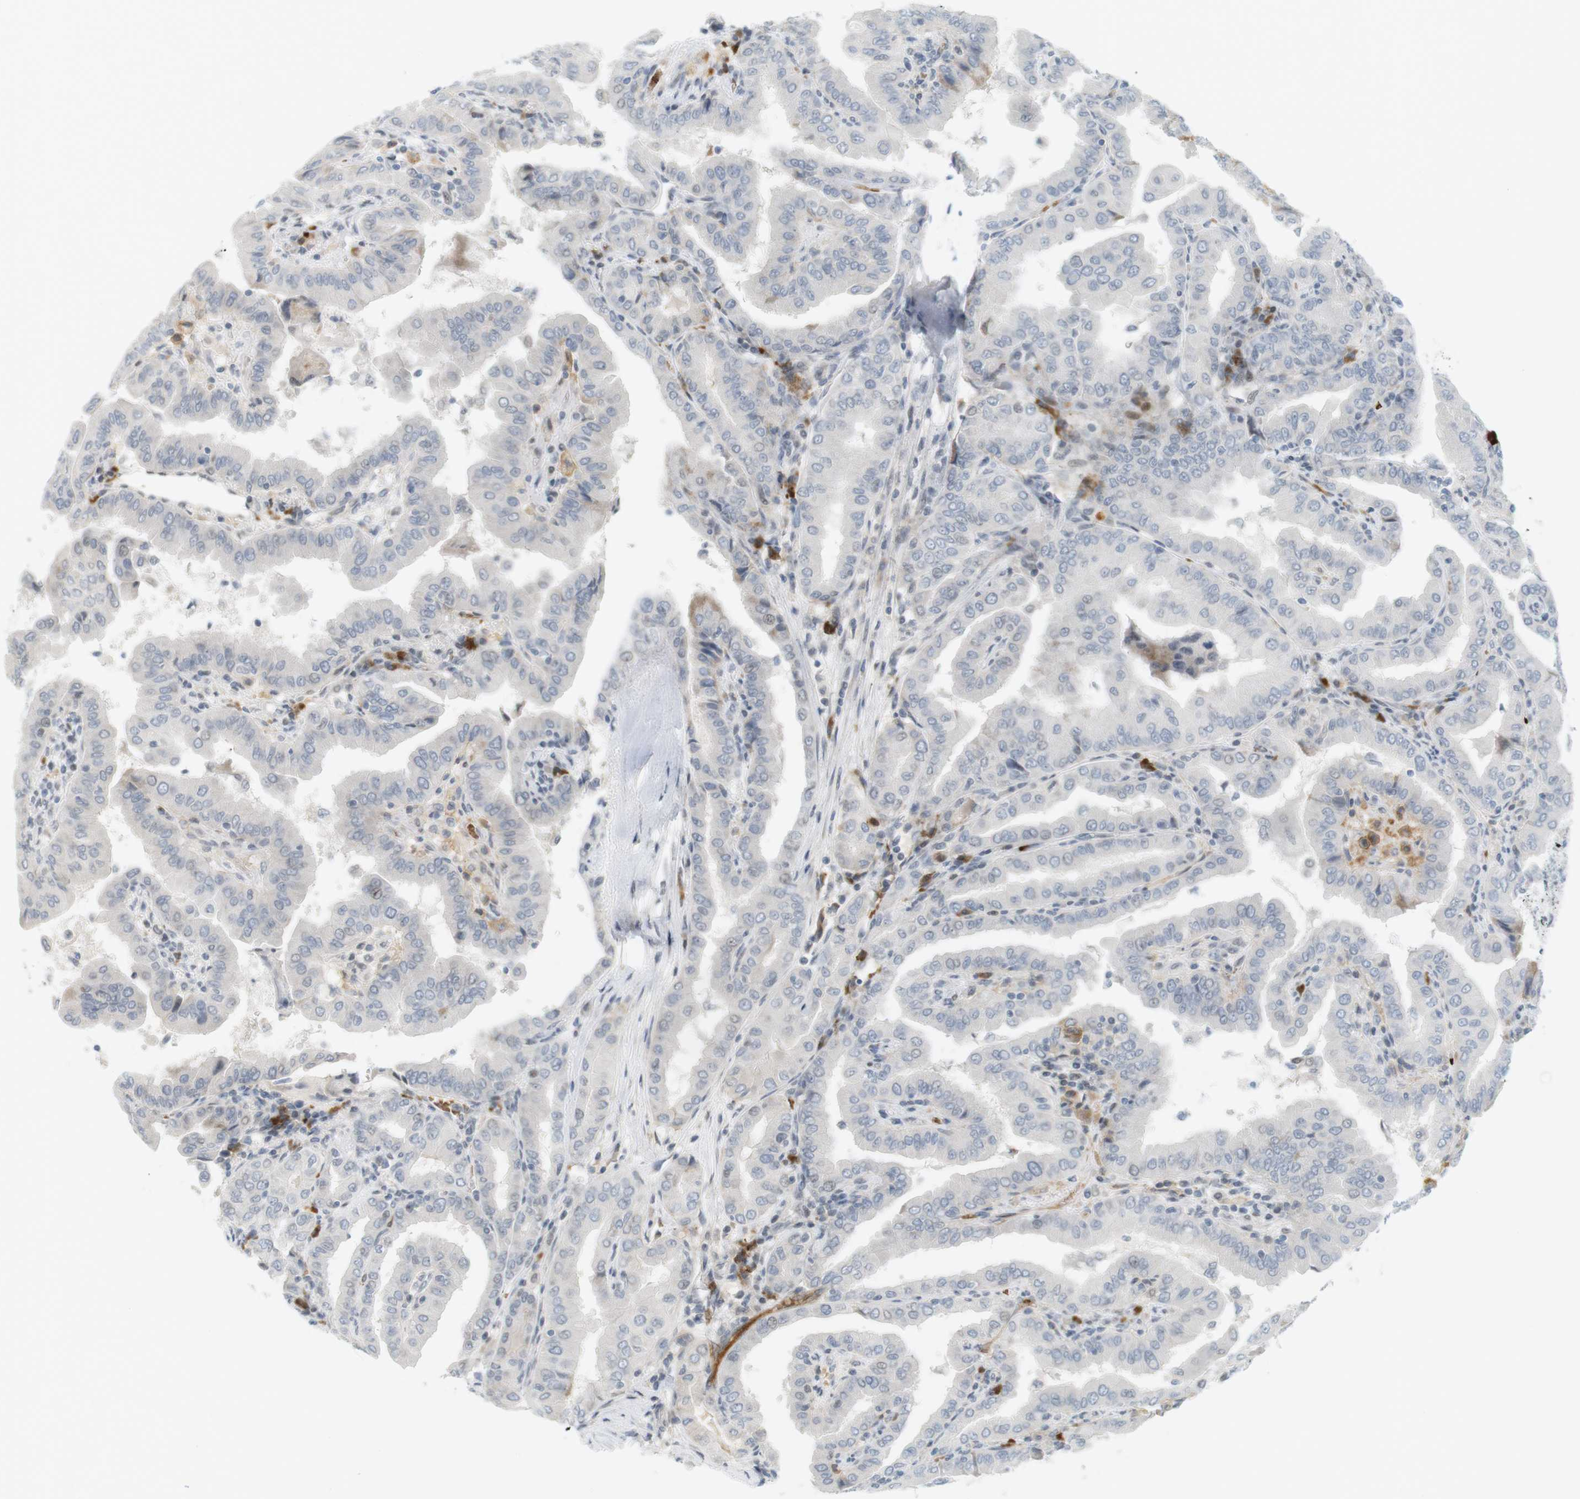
{"staining": {"intensity": "negative", "quantity": "none", "location": "none"}, "tissue": "thyroid cancer", "cell_type": "Tumor cells", "image_type": "cancer", "snomed": [{"axis": "morphology", "description": "Papillary adenocarcinoma, NOS"}, {"axis": "topography", "description": "Thyroid gland"}], "caption": "The immunohistochemistry (IHC) photomicrograph has no significant expression in tumor cells of thyroid cancer (papillary adenocarcinoma) tissue.", "gene": "DMC1", "patient": {"sex": "male", "age": 33}}